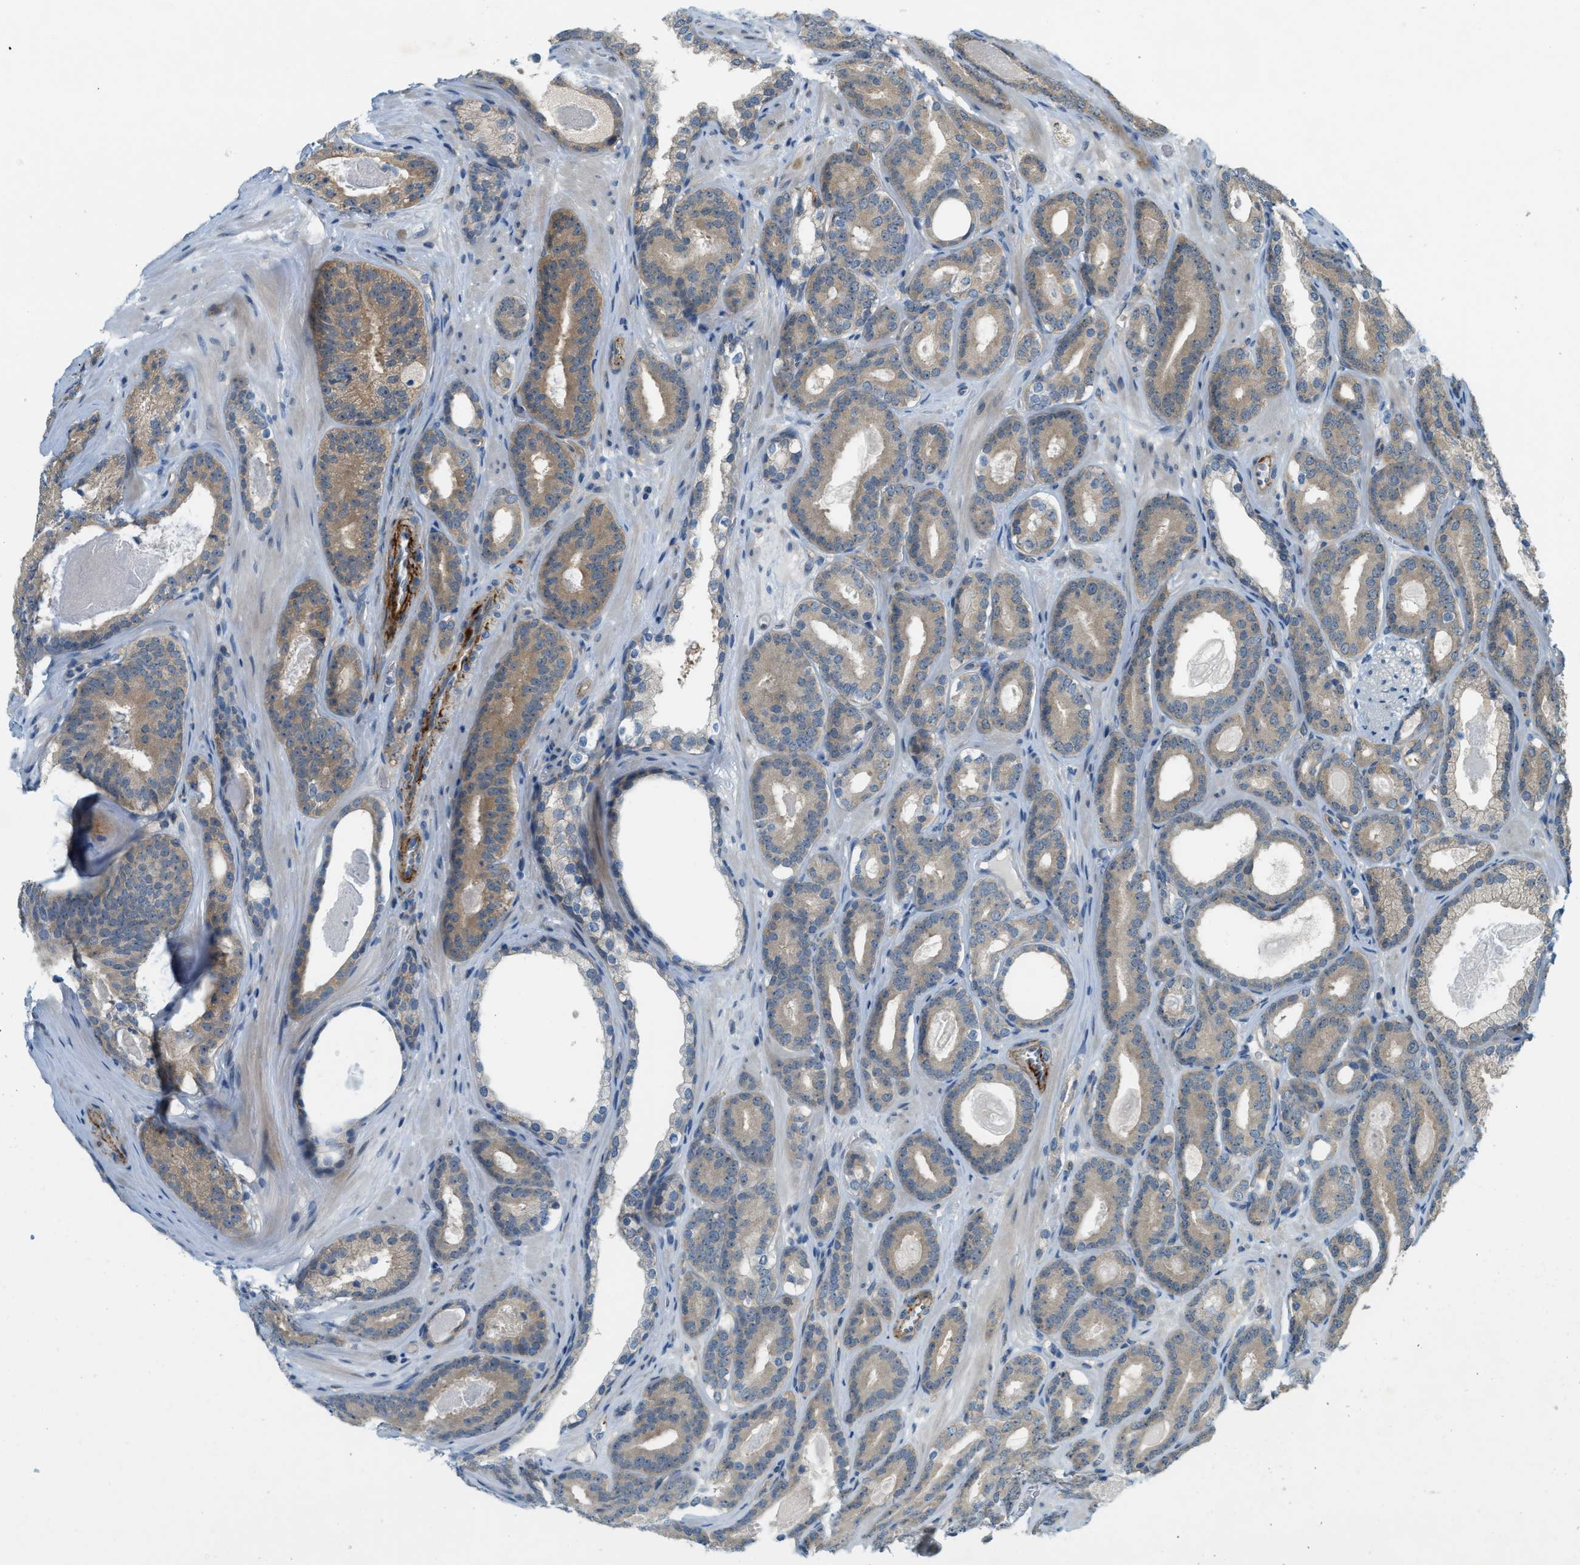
{"staining": {"intensity": "weak", "quantity": ">75%", "location": "cytoplasmic/membranous"}, "tissue": "prostate cancer", "cell_type": "Tumor cells", "image_type": "cancer", "snomed": [{"axis": "morphology", "description": "Adenocarcinoma, High grade"}, {"axis": "topography", "description": "Prostate"}], "caption": "Protein expression analysis of human prostate adenocarcinoma (high-grade) reveals weak cytoplasmic/membranous expression in approximately >75% of tumor cells.", "gene": "PDCL3", "patient": {"sex": "male", "age": 60}}